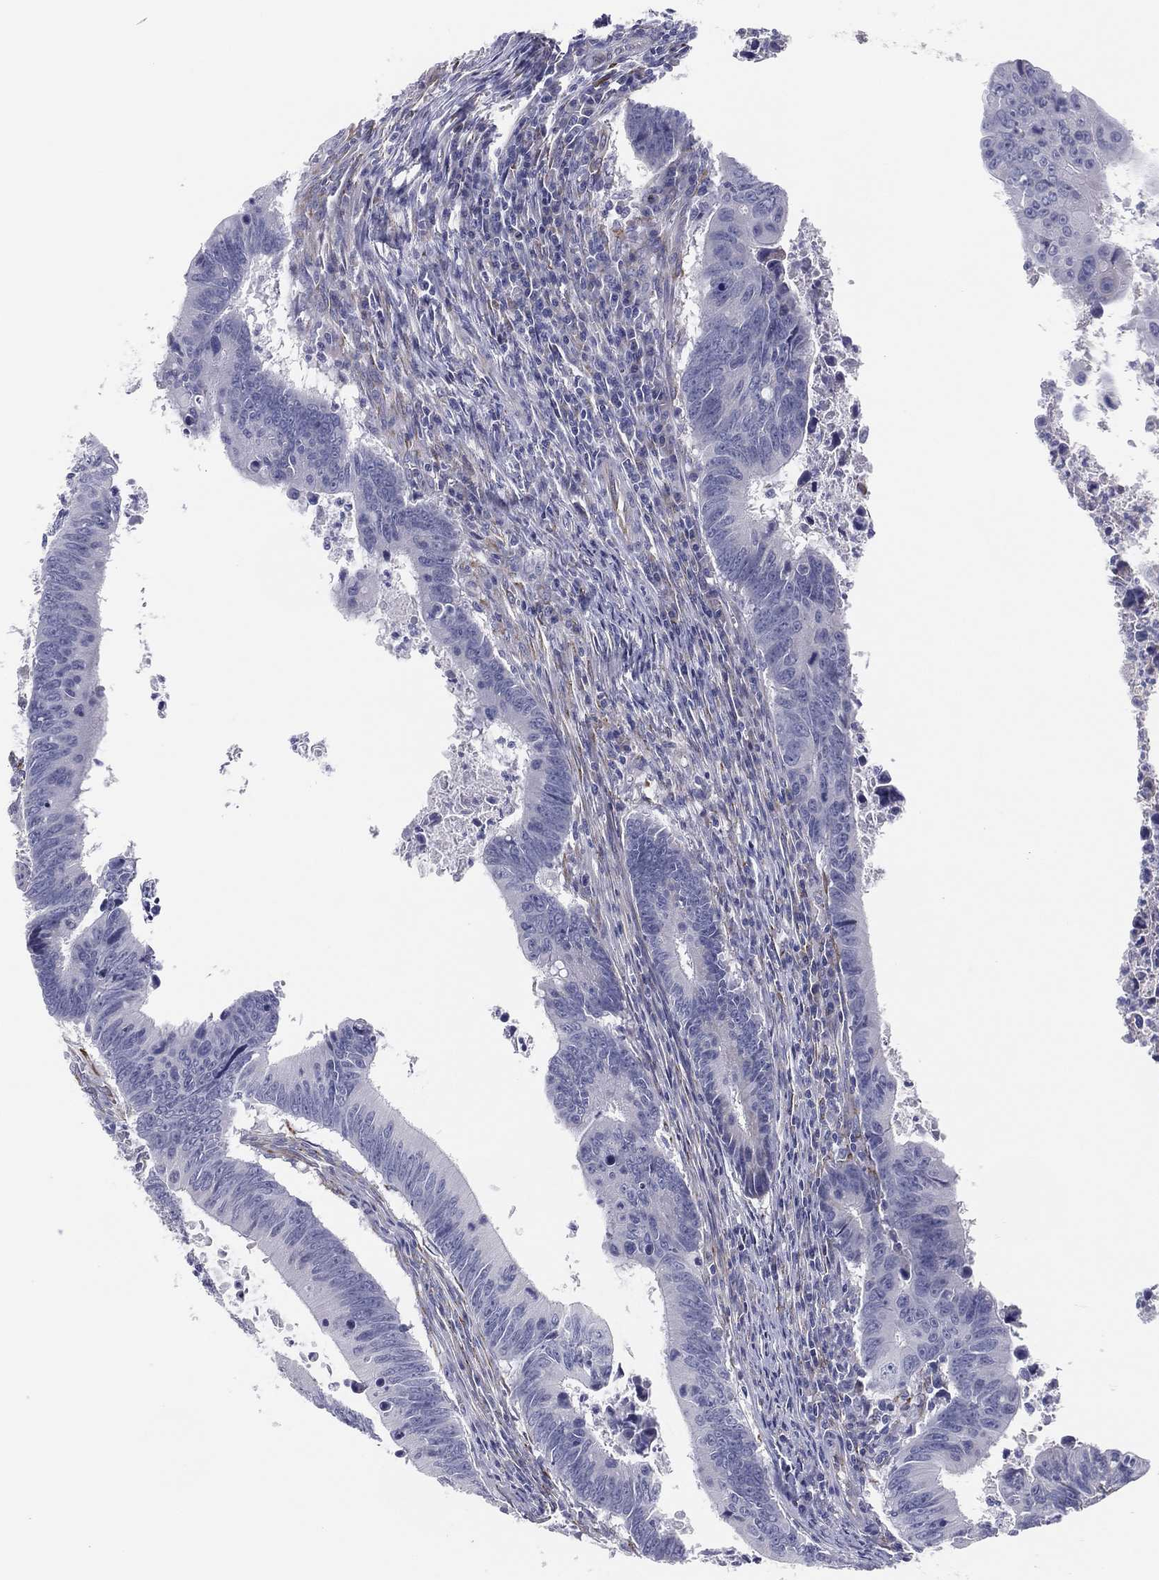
{"staining": {"intensity": "negative", "quantity": "none", "location": "none"}, "tissue": "colorectal cancer", "cell_type": "Tumor cells", "image_type": "cancer", "snomed": [{"axis": "morphology", "description": "Adenocarcinoma, NOS"}, {"axis": "topography", "description": "Colon"}], "caption": "IHC of human colorectal cancer displays no expression in tumor cells. (Brightfield microscopy of DAB (3,3'-diaminobenzidine) immunohistochemistry at high magnification).", "gene": "MLF1", "patient": {"sex": "female", "age": 87}}